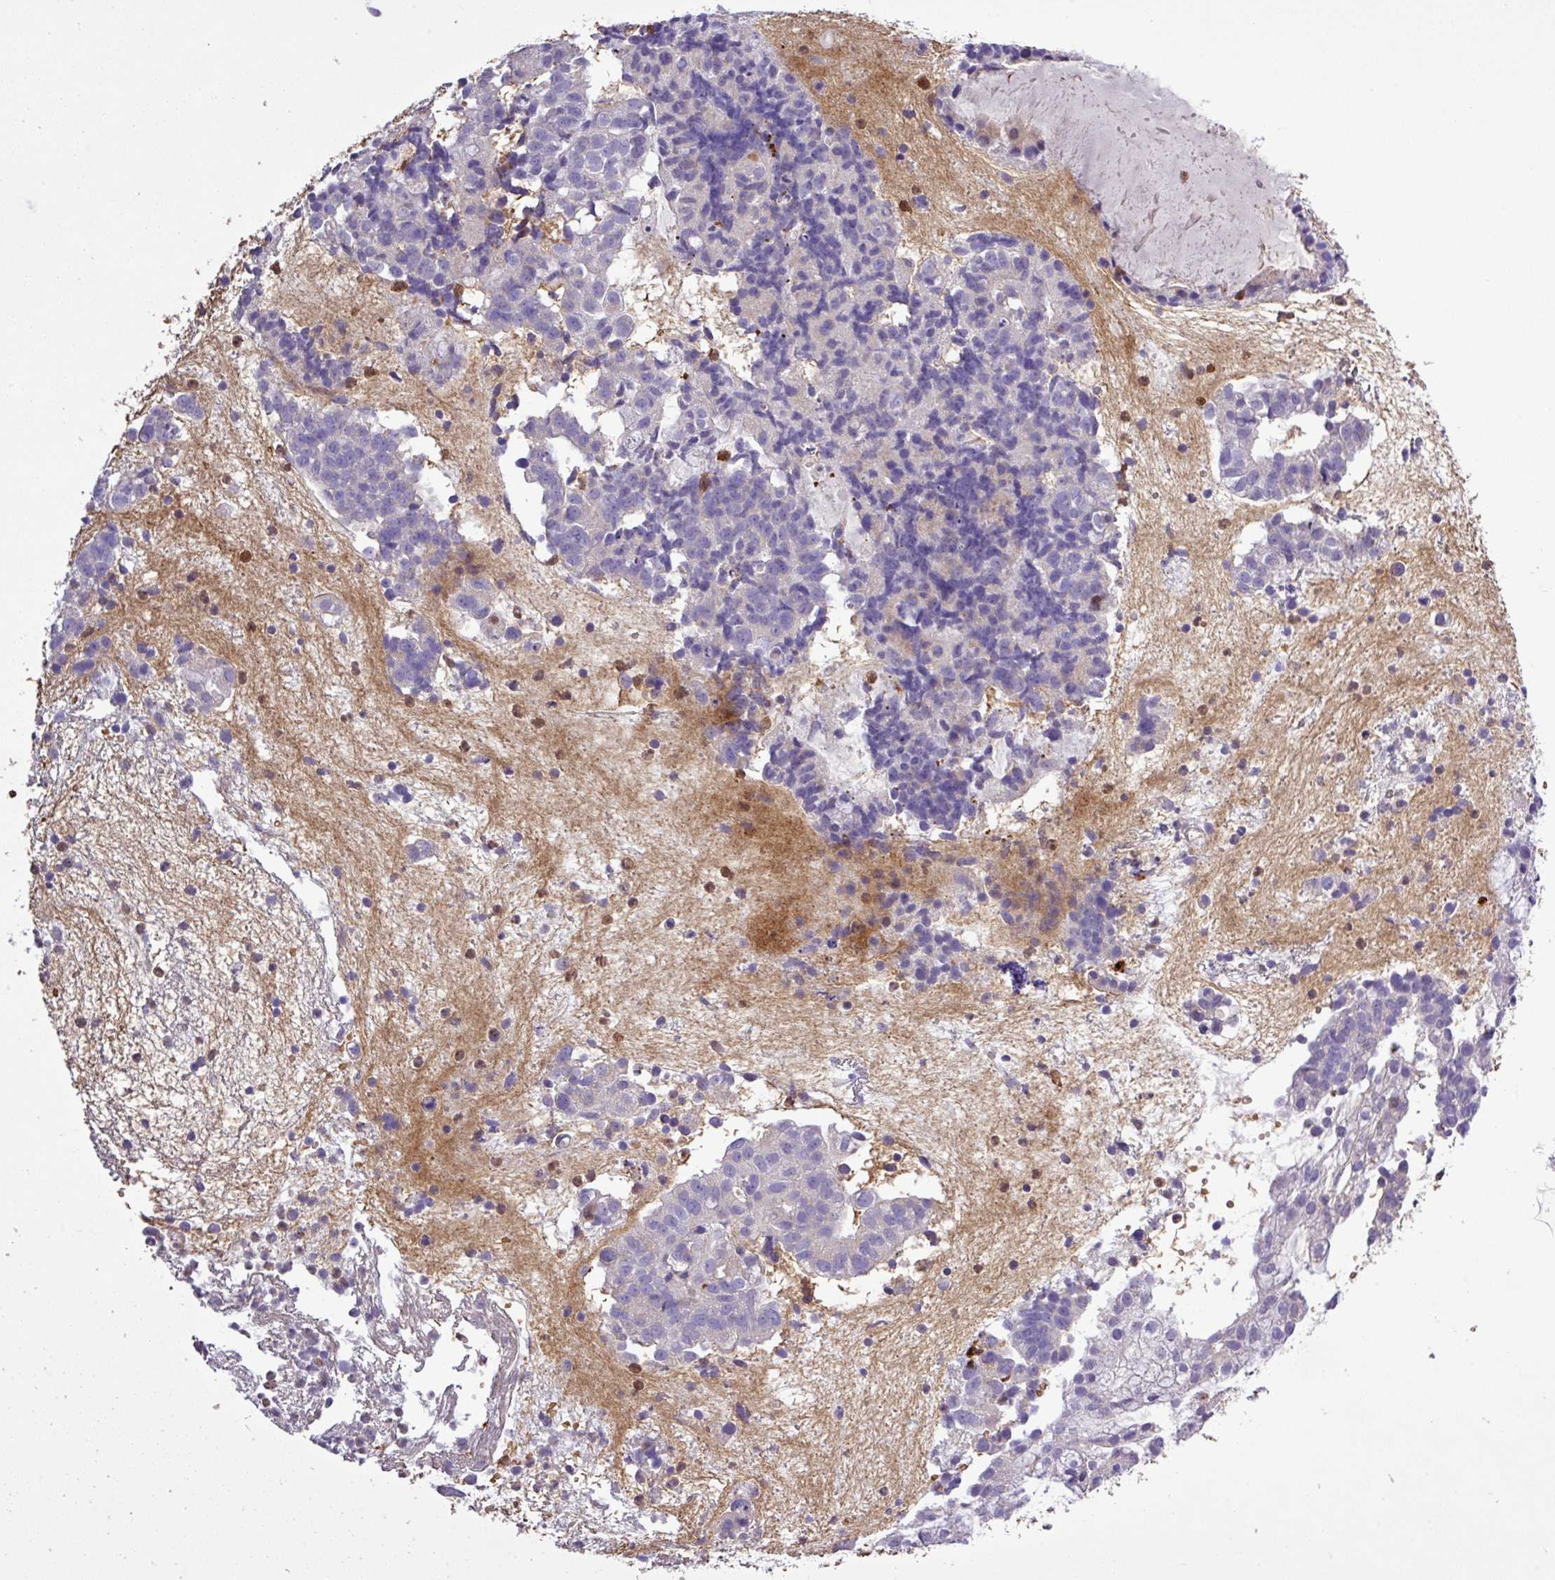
{"staining": {"intensity": "negative", "quantity": "none", "location": "none"}, "tissue": "endometrial cancer", "cell_type": "Tumor cells", "image_type": "cancer", "snomed": [{"axis": "morphology", "description": "Adenocarcinoma, NOS"}, {"axis": "topography", "description": "Endometrium"}], "caption": "Tumor cells show no significant protein staining in endometrial adenocarcinoma.", "gene": "MGAT4B", "patient": {"sex": "female", "age": 76}}